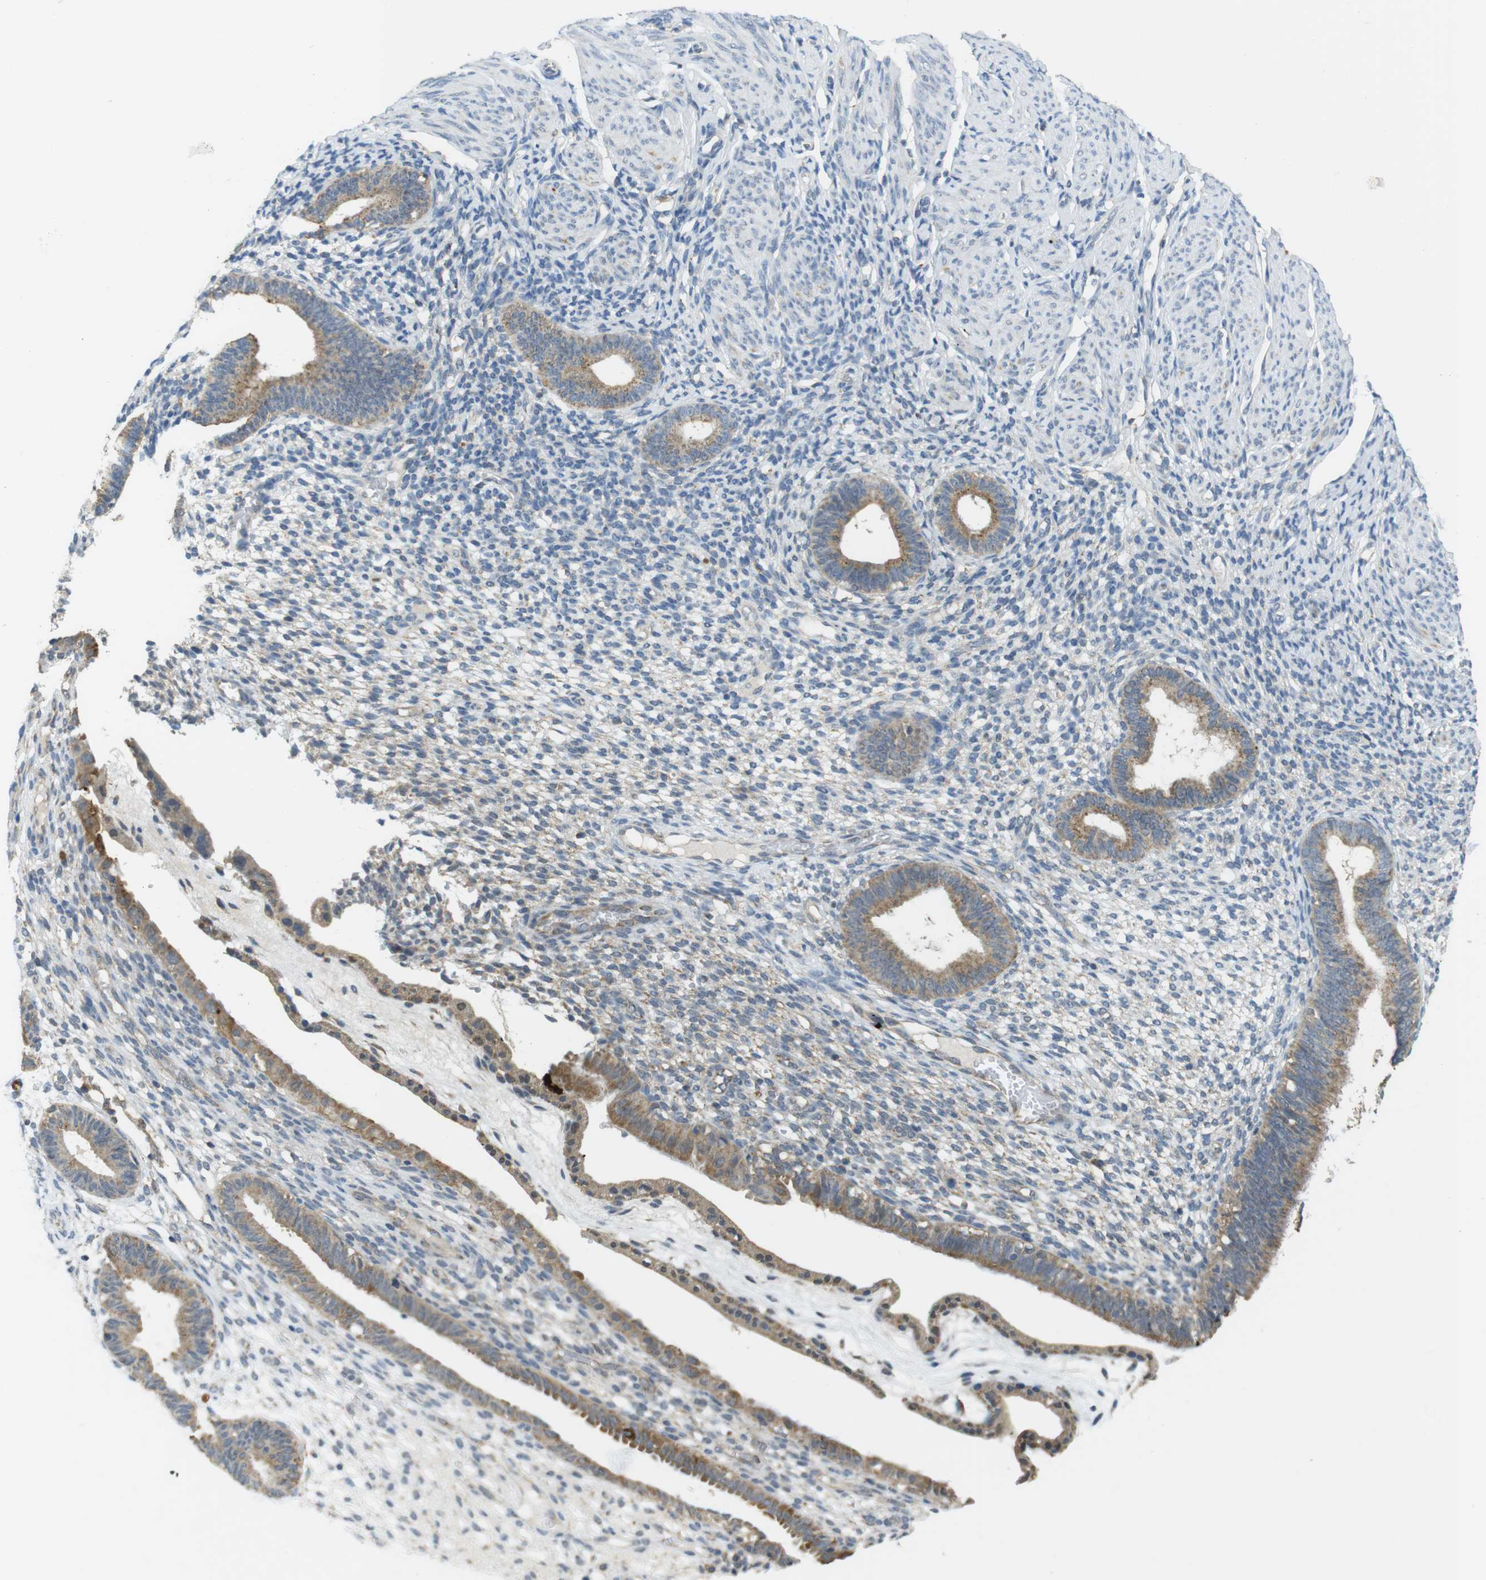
{"staining": {"intensity": "weak", "quantity": "<25%", "location": "cytoplasmic/membranous"}, "tissue": "endometrium", "cell_type": "Cells in endometrial stroma", "image_type": "normal", "snomed": [{"axis": "morphology", "description": "Normal tissue, NOS"}, {"axis": "topography", "description": "Endometrium"}], "caption": "Human endometrium stained for a protein using immunohistochemistry shows no staining in cells in endometrial stroma.", "gene": "BRI3BP", "patient": {"sex": "female", "age": 61}}